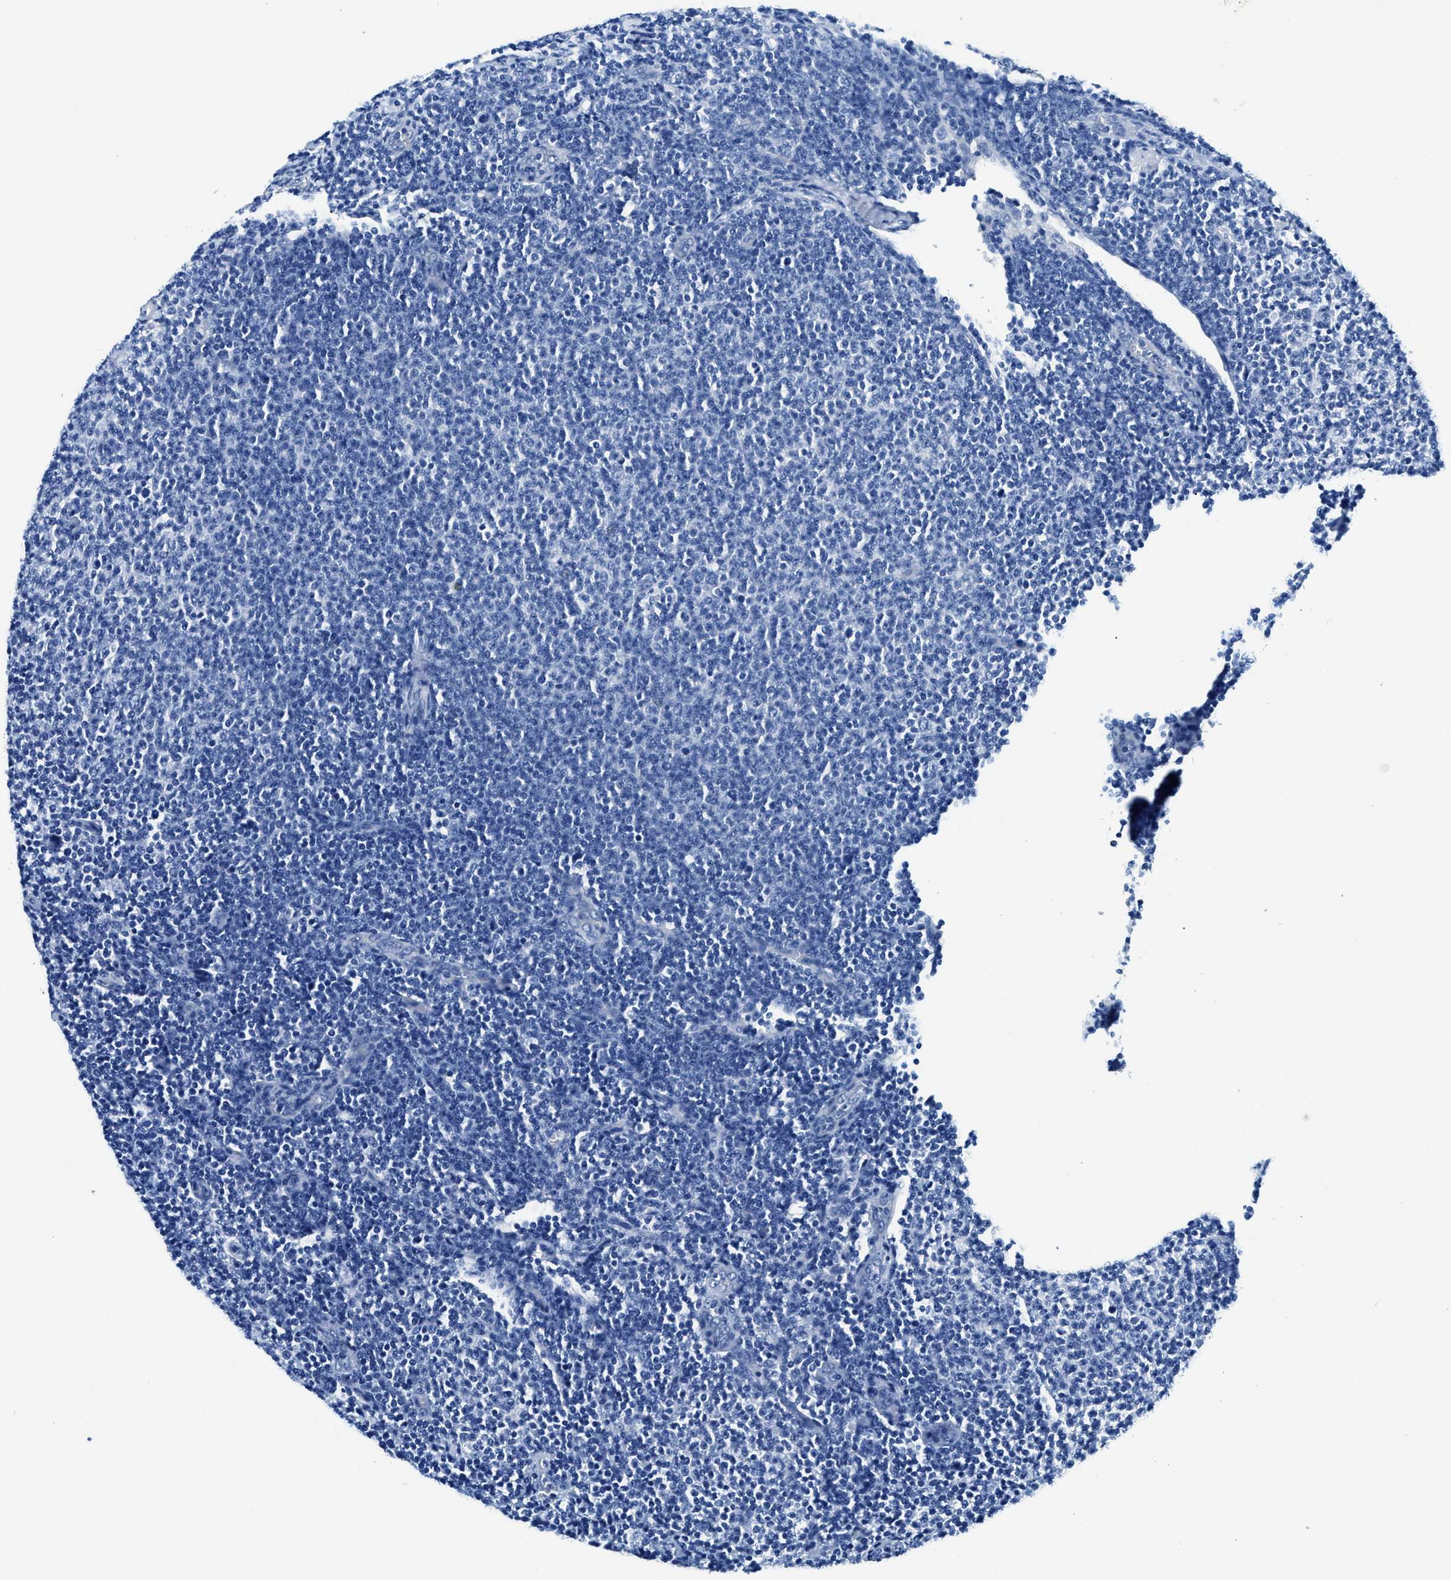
{"staining": {"intensity": "negative", "quantity": "none", "location": "none"}, "tissue": "lymphoma", "cell_type": "Tumor cells", "image_type": "cancer", "snomed": [{"axis": "morphology", "description": "Malignant lymphoma, non-Hodgkin's type, Low grade"}, {"axis": "topography", "description": "Lymph node"}], "caption": "Immunohistochemical staining of lymphoma displays no significant expression in tumor cells. (DAB (3,3'-diaminobenzidine) immunohistochemistry visualized using brightfield microscopy, high magnification).", "gene": "MIB1", "patient": {"sex": "male", "age": 66}}